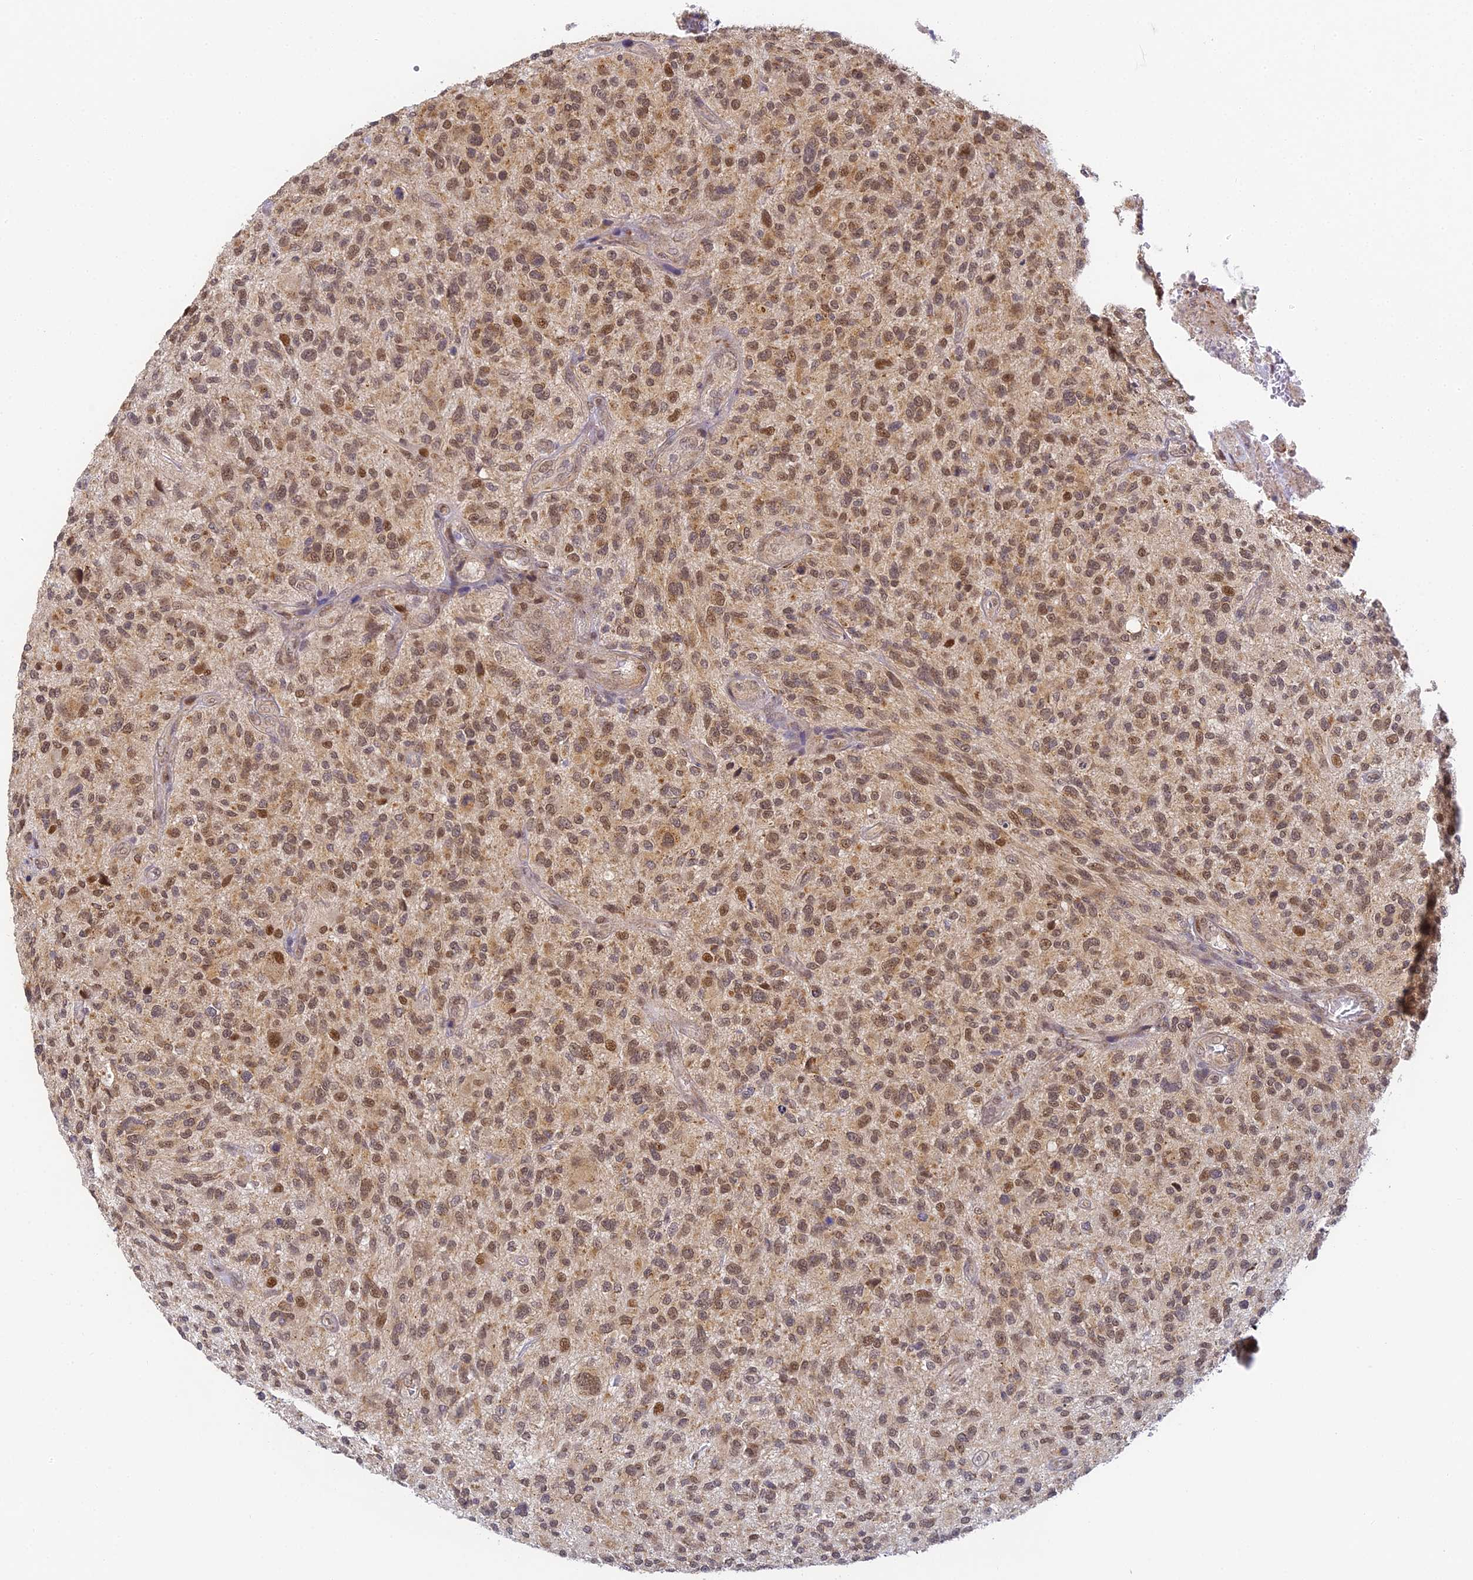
{"staining": {"intensity": "moderate", "quantity": ">75%", "location": "cytoplasmic/membranous,nuclear"}, "tissue": "glioma", "cell_type": "Tumor cells", "image_type": "cancer", "snomed": [{"axis": "morphology", "description": "Glioma, malignant, High grade"}, {"axis": "topography", "description": "Brain"}], "caption": "Protein staining reveals moderate cytoplasmic/membranous and nuclear staining in approximately >75% of tumor cells in malignant glioma (high-grade). The staining was performed using DAB, with brown indicating positive protein expression. Nuclei are stained blue with hematoxylin.", "gene": "DNAAF10", "patient": {"sex": "male", "age": 47}}